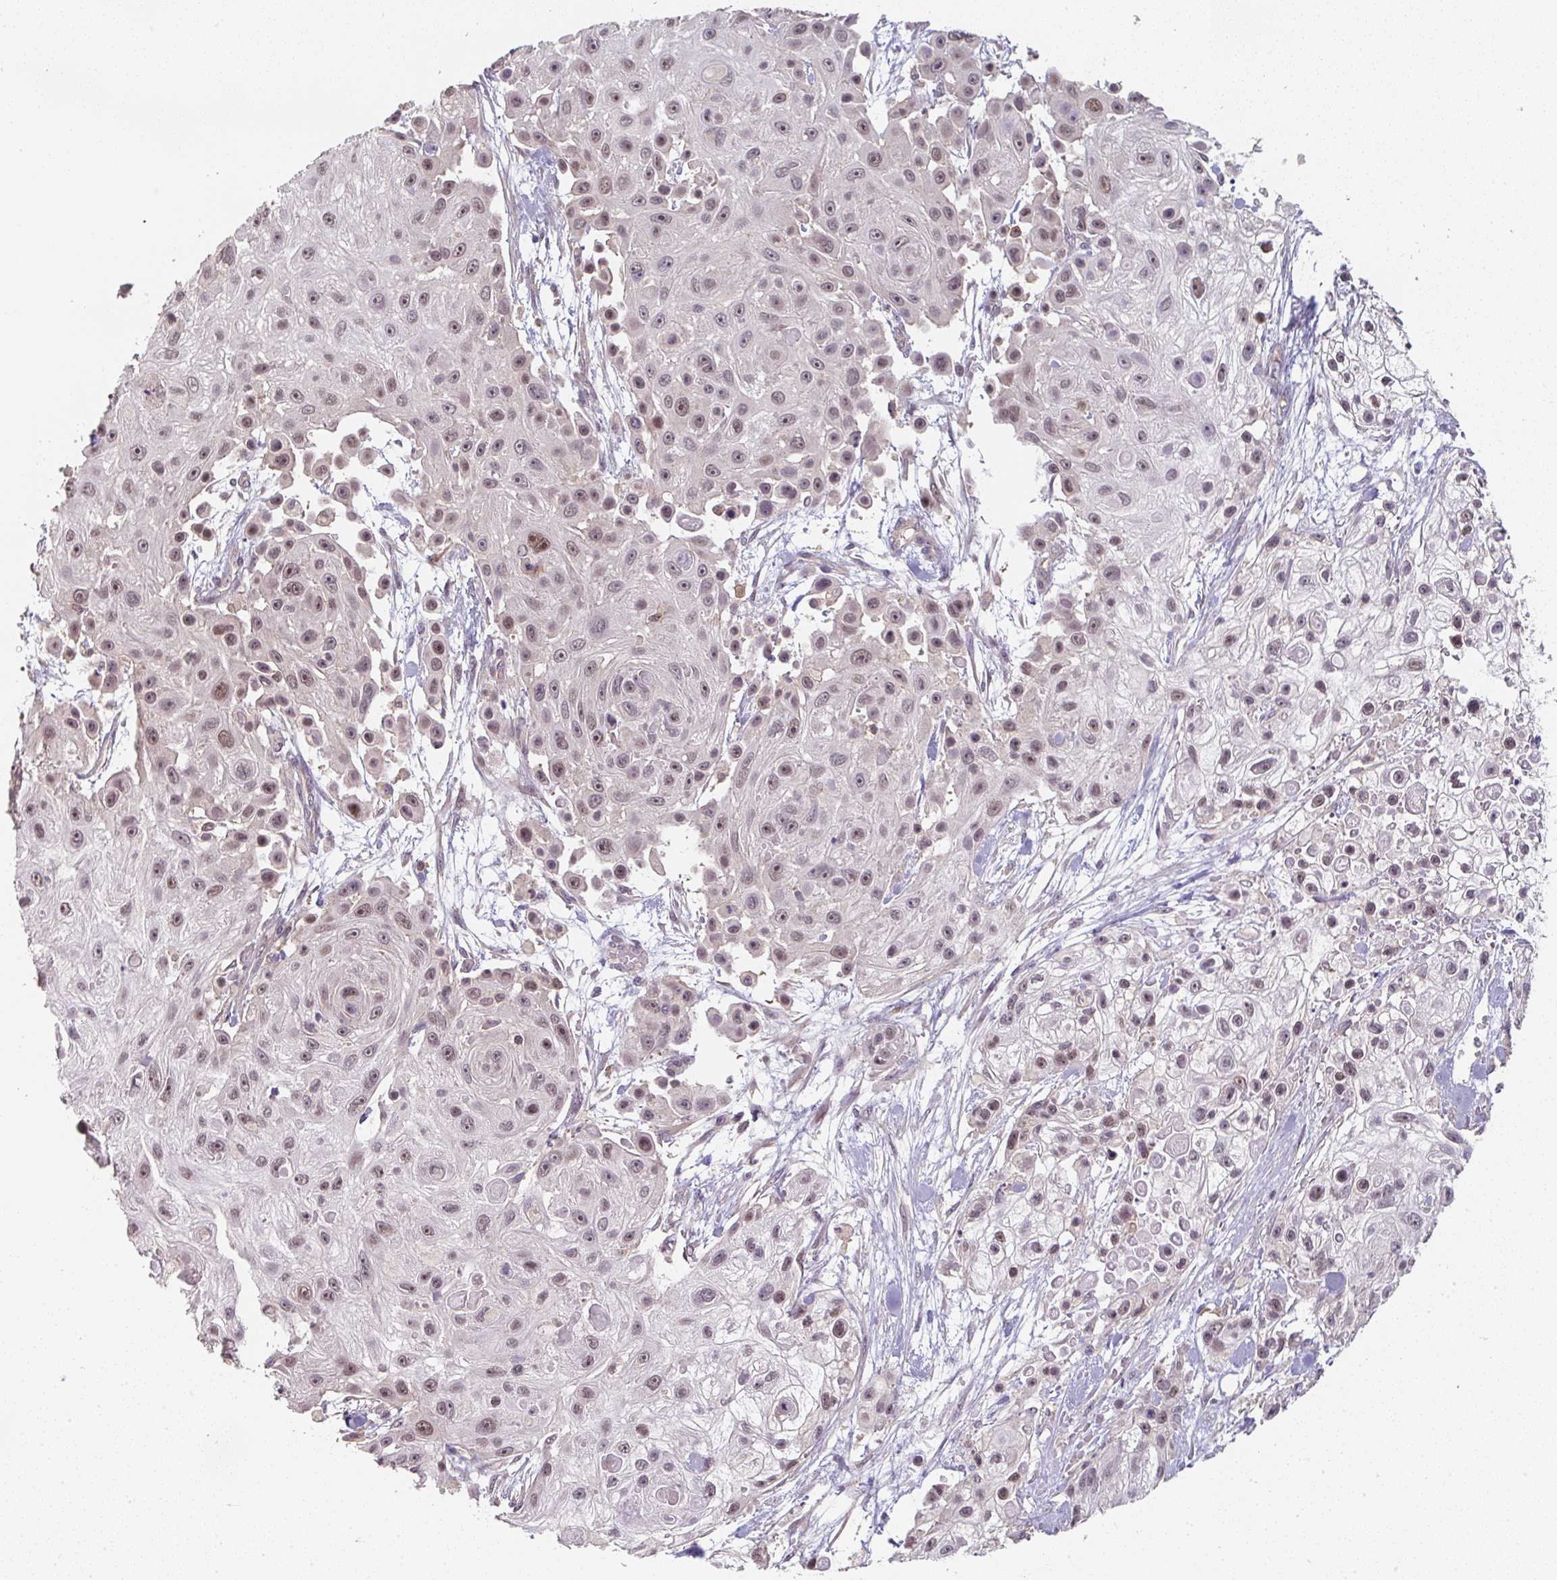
{"staining": {"intensity": "weak", "quantity": ">75%", "location": "nuclear"}, "tissue": "skin cancer", "cell_type": "Tumor cells", "image_type": "cancer", "snomed": [{"axis": "morphology", "description": "Squamous cell carcinoma, NOS"}, {"axis": "topography", "description": "Skin"}], "caption": "Immunohistochemical staining of human skin cancer (squamous cell carcinoma) demonstrates low levels of weak nuclear expression in about >75% of tumor cells.", "gene": "RANGRF", "patient": {"sex": "male", "age": 67}}